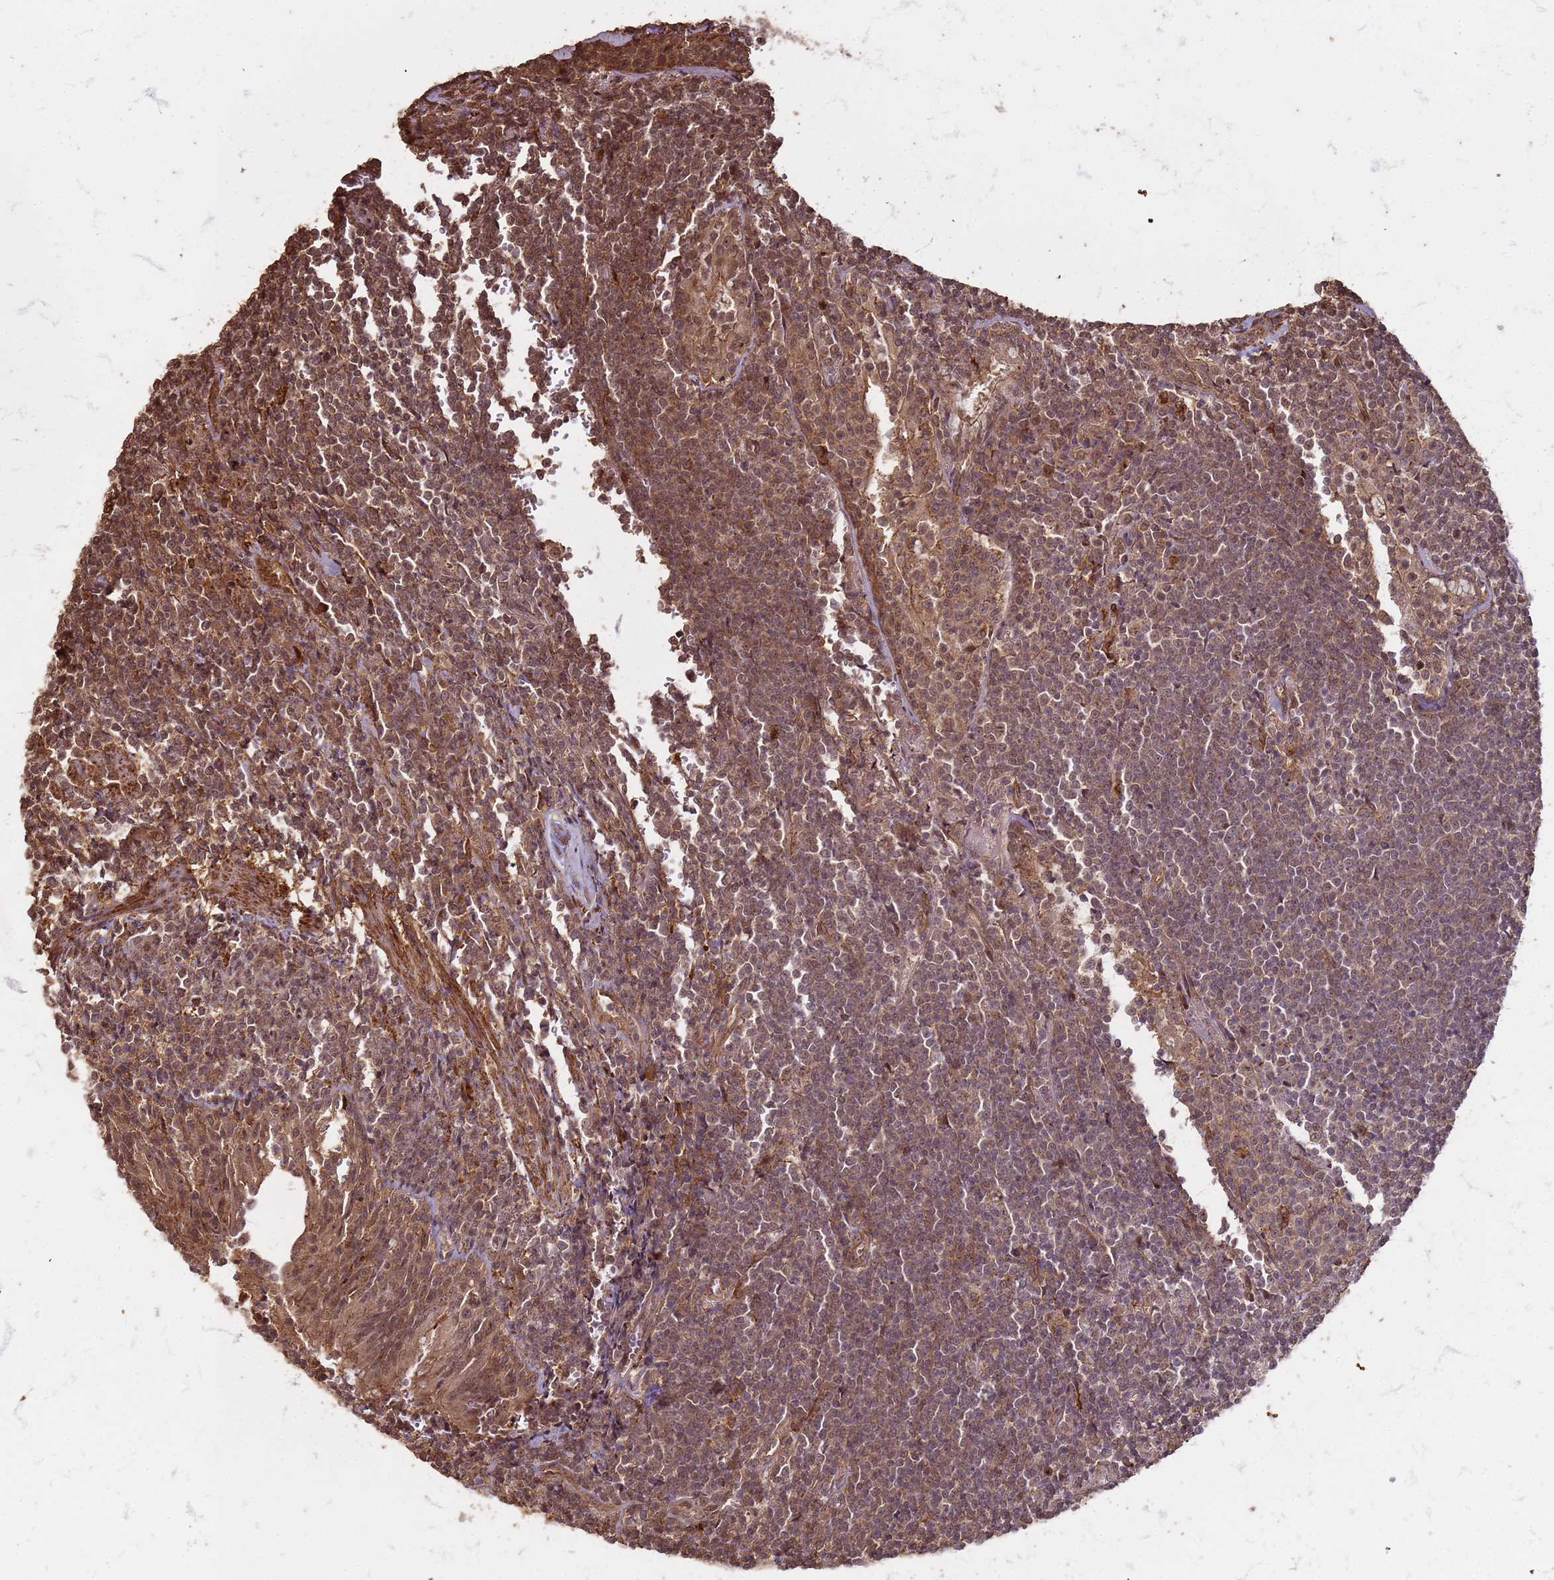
{"staining": {"intensity": "moderate", "quantity": "25%-75%", "location": "cytoplasmic/membranous,nuclear"}, "tissue": "lymphoma", "cell_type": "Tumor cells", "image_type": "cancer", "snomed": [{"axis": "morphology", "description": "Malignant lymphoma, non-Hodgkin's type, Low grade"}, {"axis": "topography", "description": "Lung"}], "caption": "Malignant lymphoma, non-Hodgkin's type (low-grade) stained for a protein demonstrates moderate cytoplasmic/membranous and nuclear positivity in tumor cells.", "gene": "KIF26A", "patient": {"sex": "female", "age": 71}}